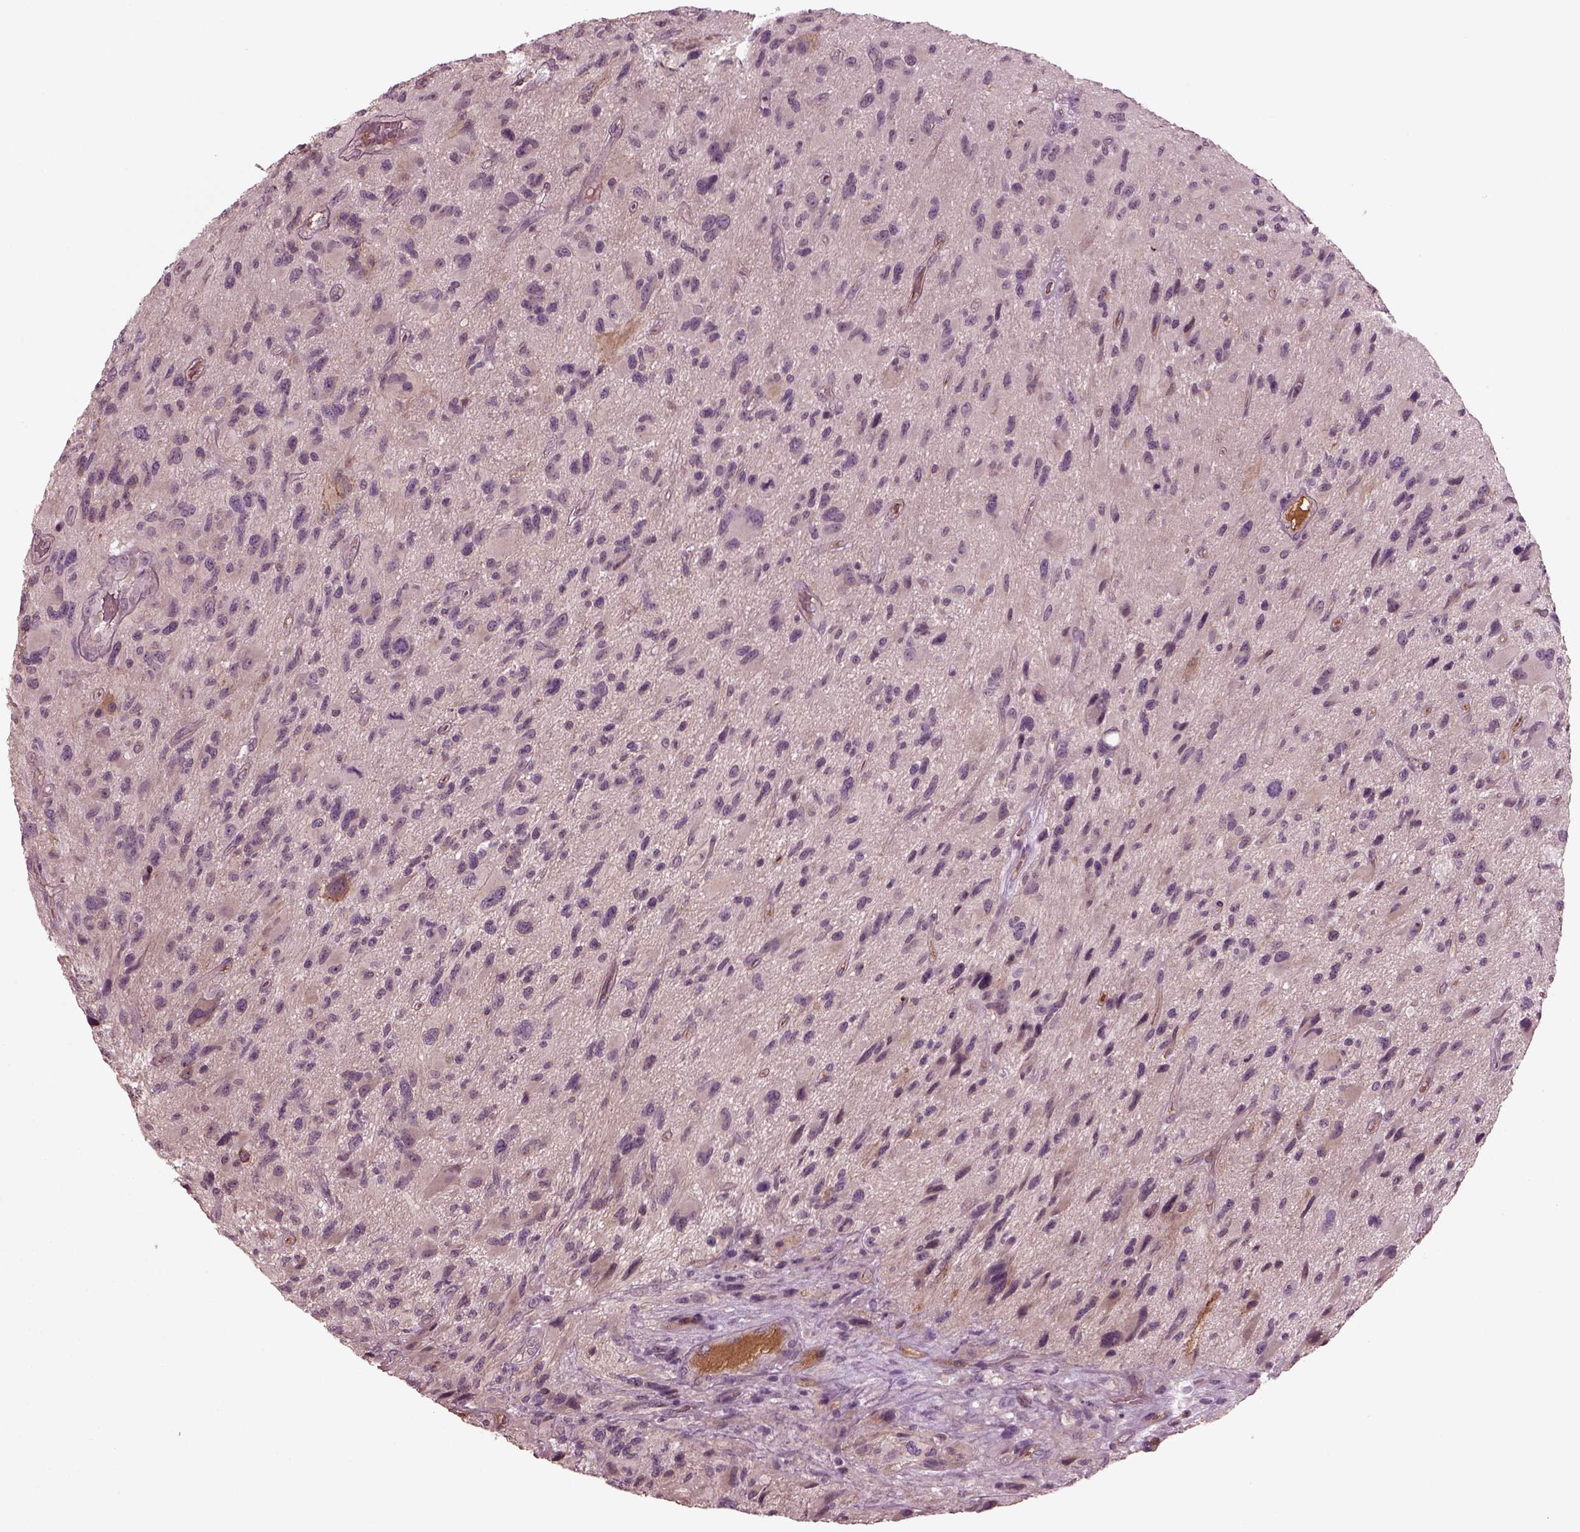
{"staining": {"intensity": "weak", "quantity": "<25%", "location": "cytoplasmic/membranous"}, "tissue": "glioma", "cell_type": "Tumor cells", "image_type": "cancer", "snomed": [{"axis": "morphology", "description": "Glioma, malignant, NOS"}, {"axis": "morphology", "description": "Glioma, malignant, High grade"}, {"axis": "topography", "description": "Brain"}], "caption": "IHC histopathology image of neoplastic tissue: glioma stained with DAB (3,3'-diaminobenzidine) reveals no significant protein positivity in tumor cells. The staining was performed using DAB (3,3'-diaminobenzidine) to visualize the protein expression in brown, while the nuclei were stained in blue with hematoxylin (Magnification: 20x).", "gene": "PORCN", "patient": {"sex": "female", "age": 71}}